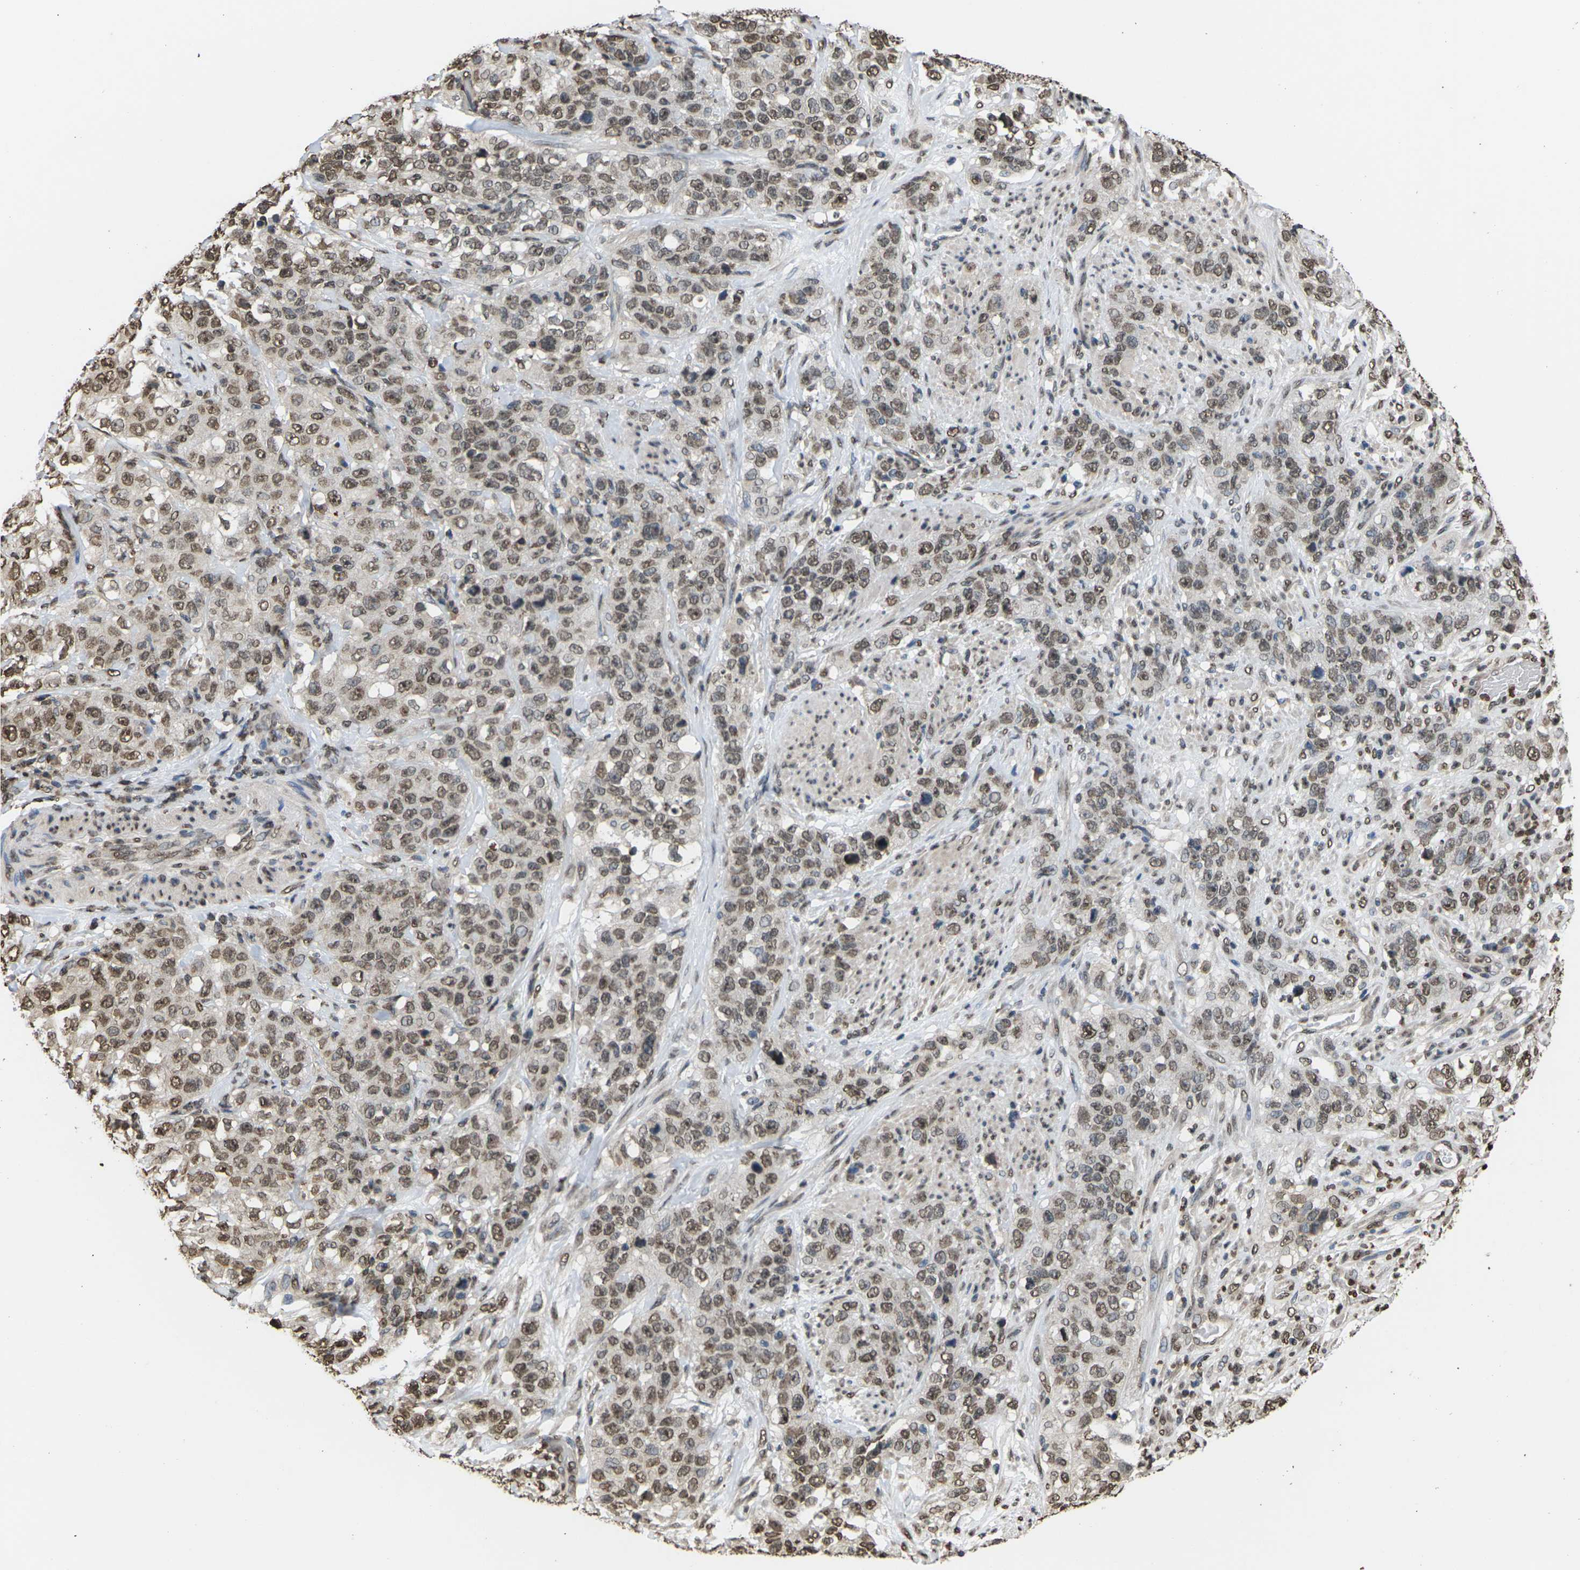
{"staining": {"intensity": "moderate", "quantity": ">75%", "location": "nuclear"}, "tissue": "stomach cancer", "cell_type": "Tumor cells", "image_type": "cancer", "snomed": [{"axis": "morphology", "description": "Adenocarcinoma, NOS"}, {"axis": "topography", "description": "Stomach"}], "caption": "A brown stain labels moderate nuclear expression of a protein in human stomach cancer tumor cells.", "gene": "EMSY", "patient": {"sex": "male", "age": 48}}